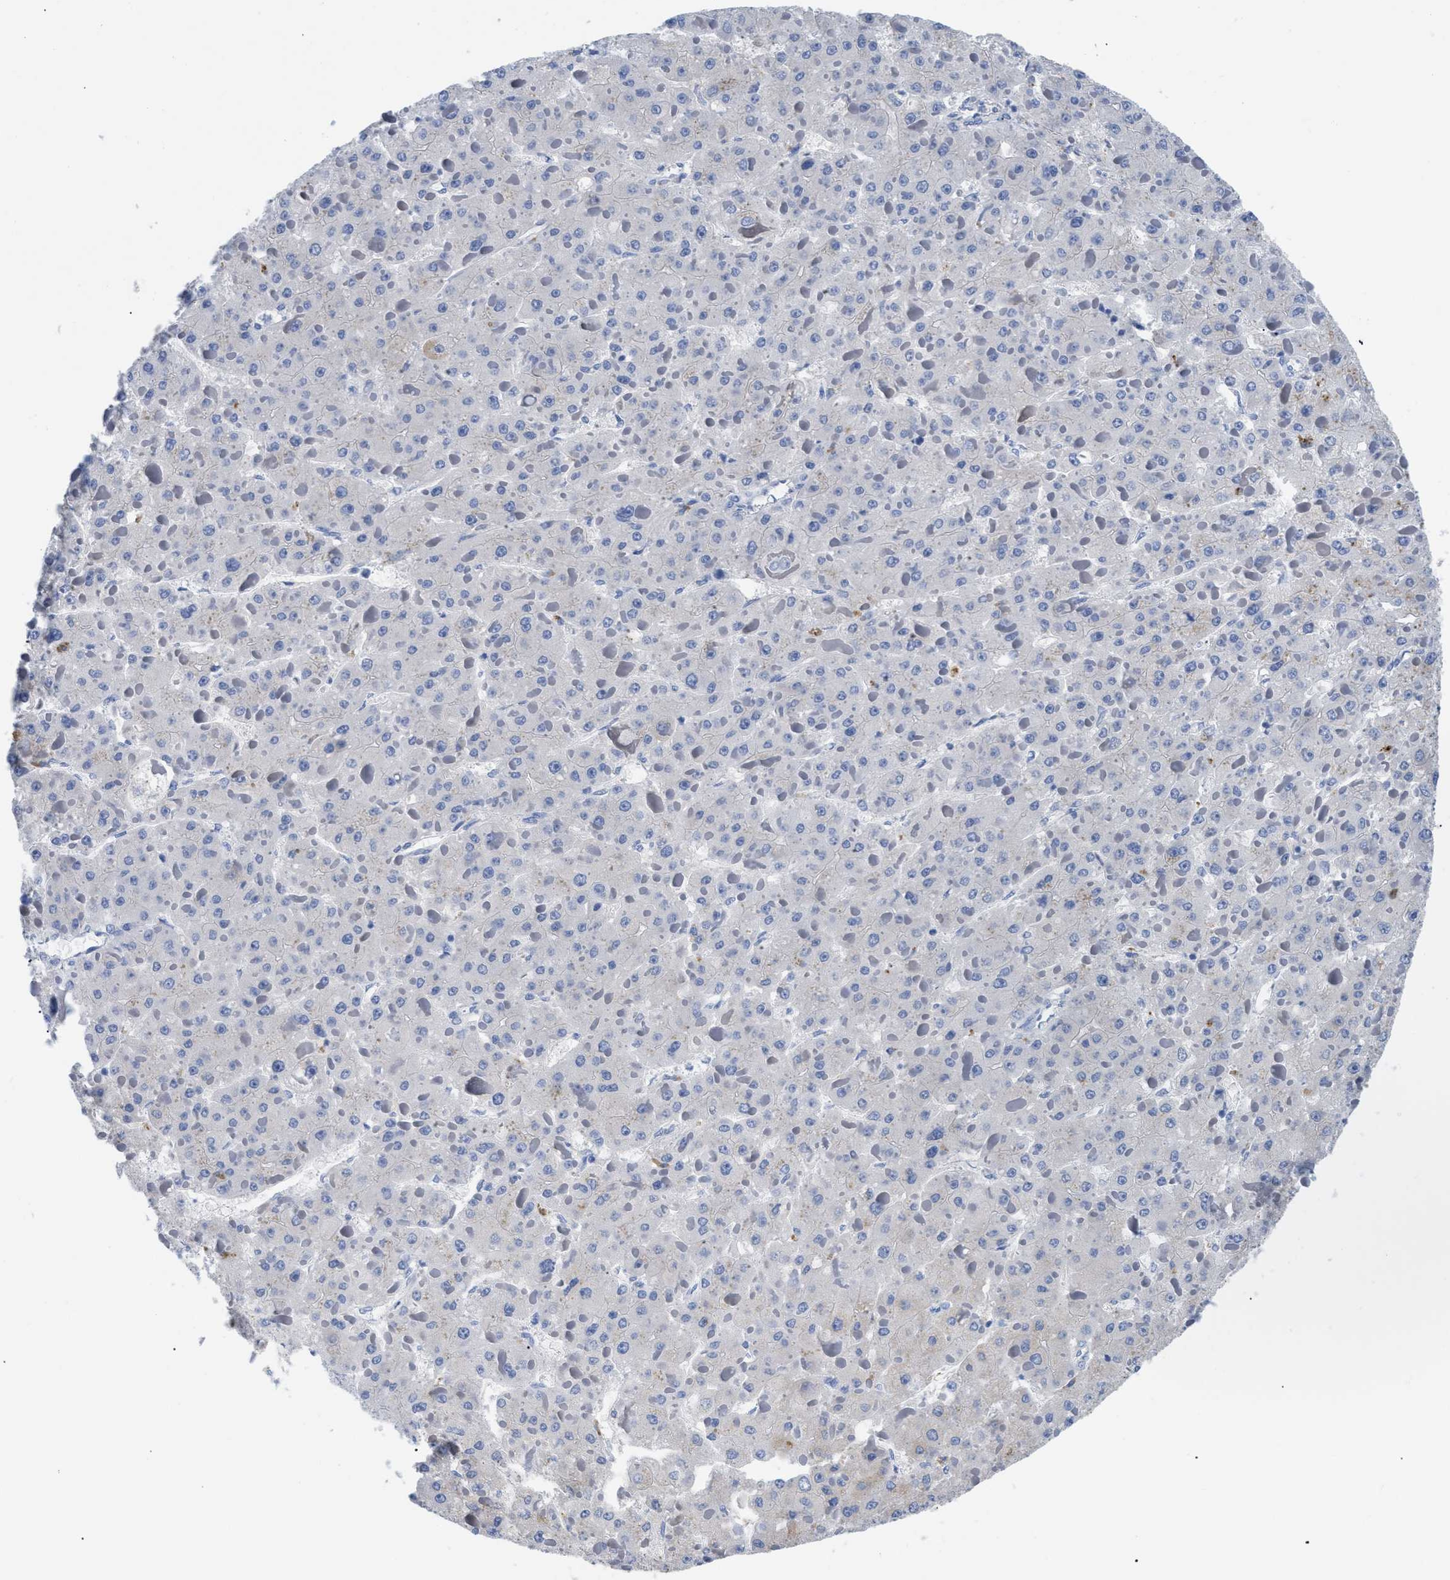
{"staining": {"intensity": "negative", "quantity": "none", "location": "none"}, "tissue": "liver cancer", "cell_type": "Tumor cells", "image_type": "cancer", "snomed": [{"axis": "morphology", "description": "Carcinoma, Hepatocellular, NOS"}, {"axis": "topography", "description": "Liver"}], "caption": "Tumor cells show no significant expression in liver cancer (hepatocellular carcinoma).", "gene": "APOBEC2", "patient": {"sex": "female", "age": 73}}